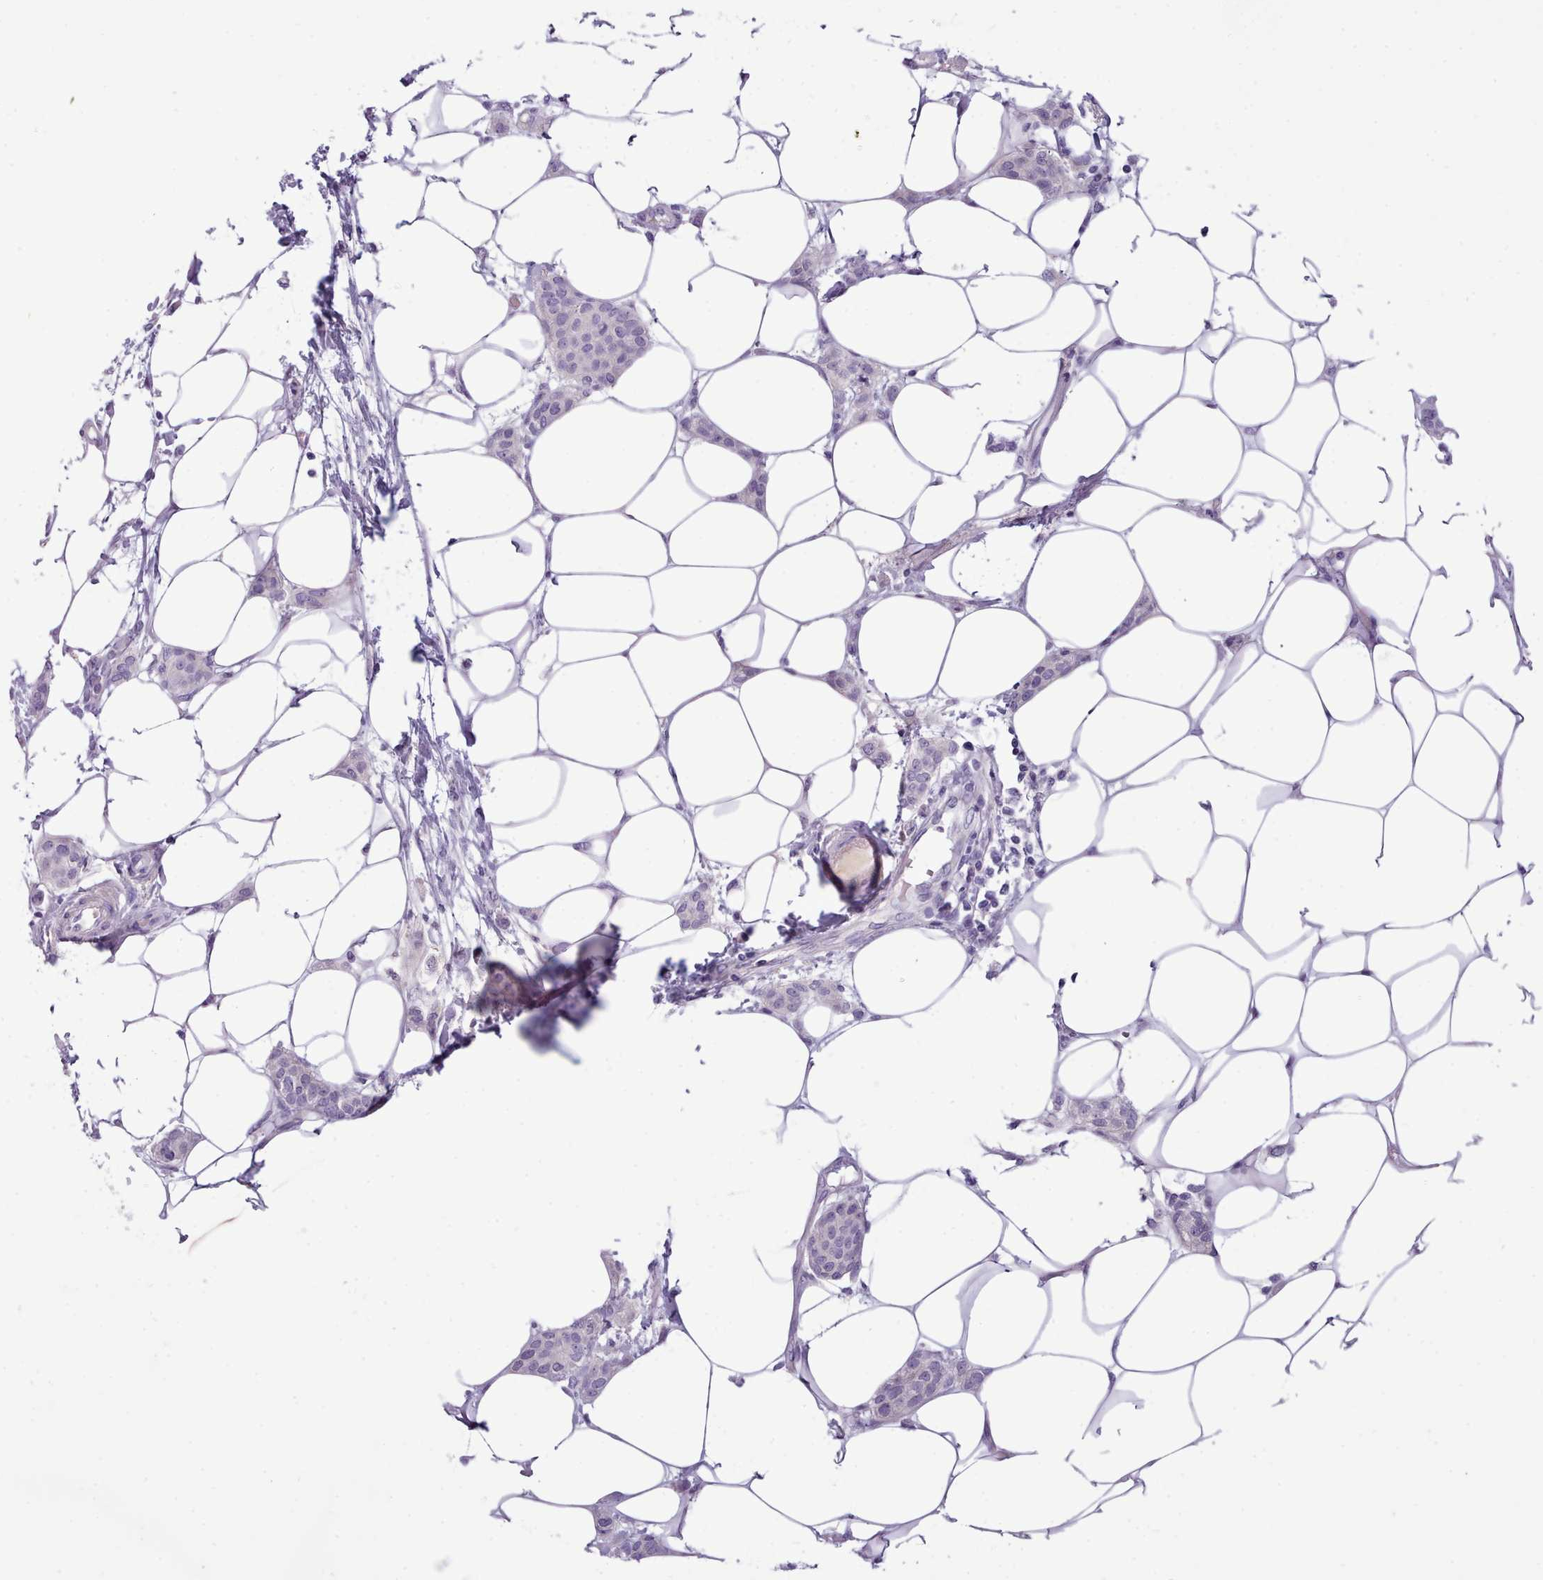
{"staining": {"intensity": "negative", "quantity": "none", "location": "none"}, "tissue": "breast cancer", "cell_type": "Tumor cells", "image_type": "cancer", "snomed": [{"axis": "morphology", "description": "Duct carcinoma"}, {"axis": "topography", "description": "Breast"}], "caption": "Image shows no significant protein positivity in tumor cells of breast cancer. (DAB (3,3'-diaminobenzidine) immunohistochemistry (IHC) visualized using brightfield microscopy, high magnification).", "gene": "CYP2A13", "patient": {"sex": "female", "age": 72}}